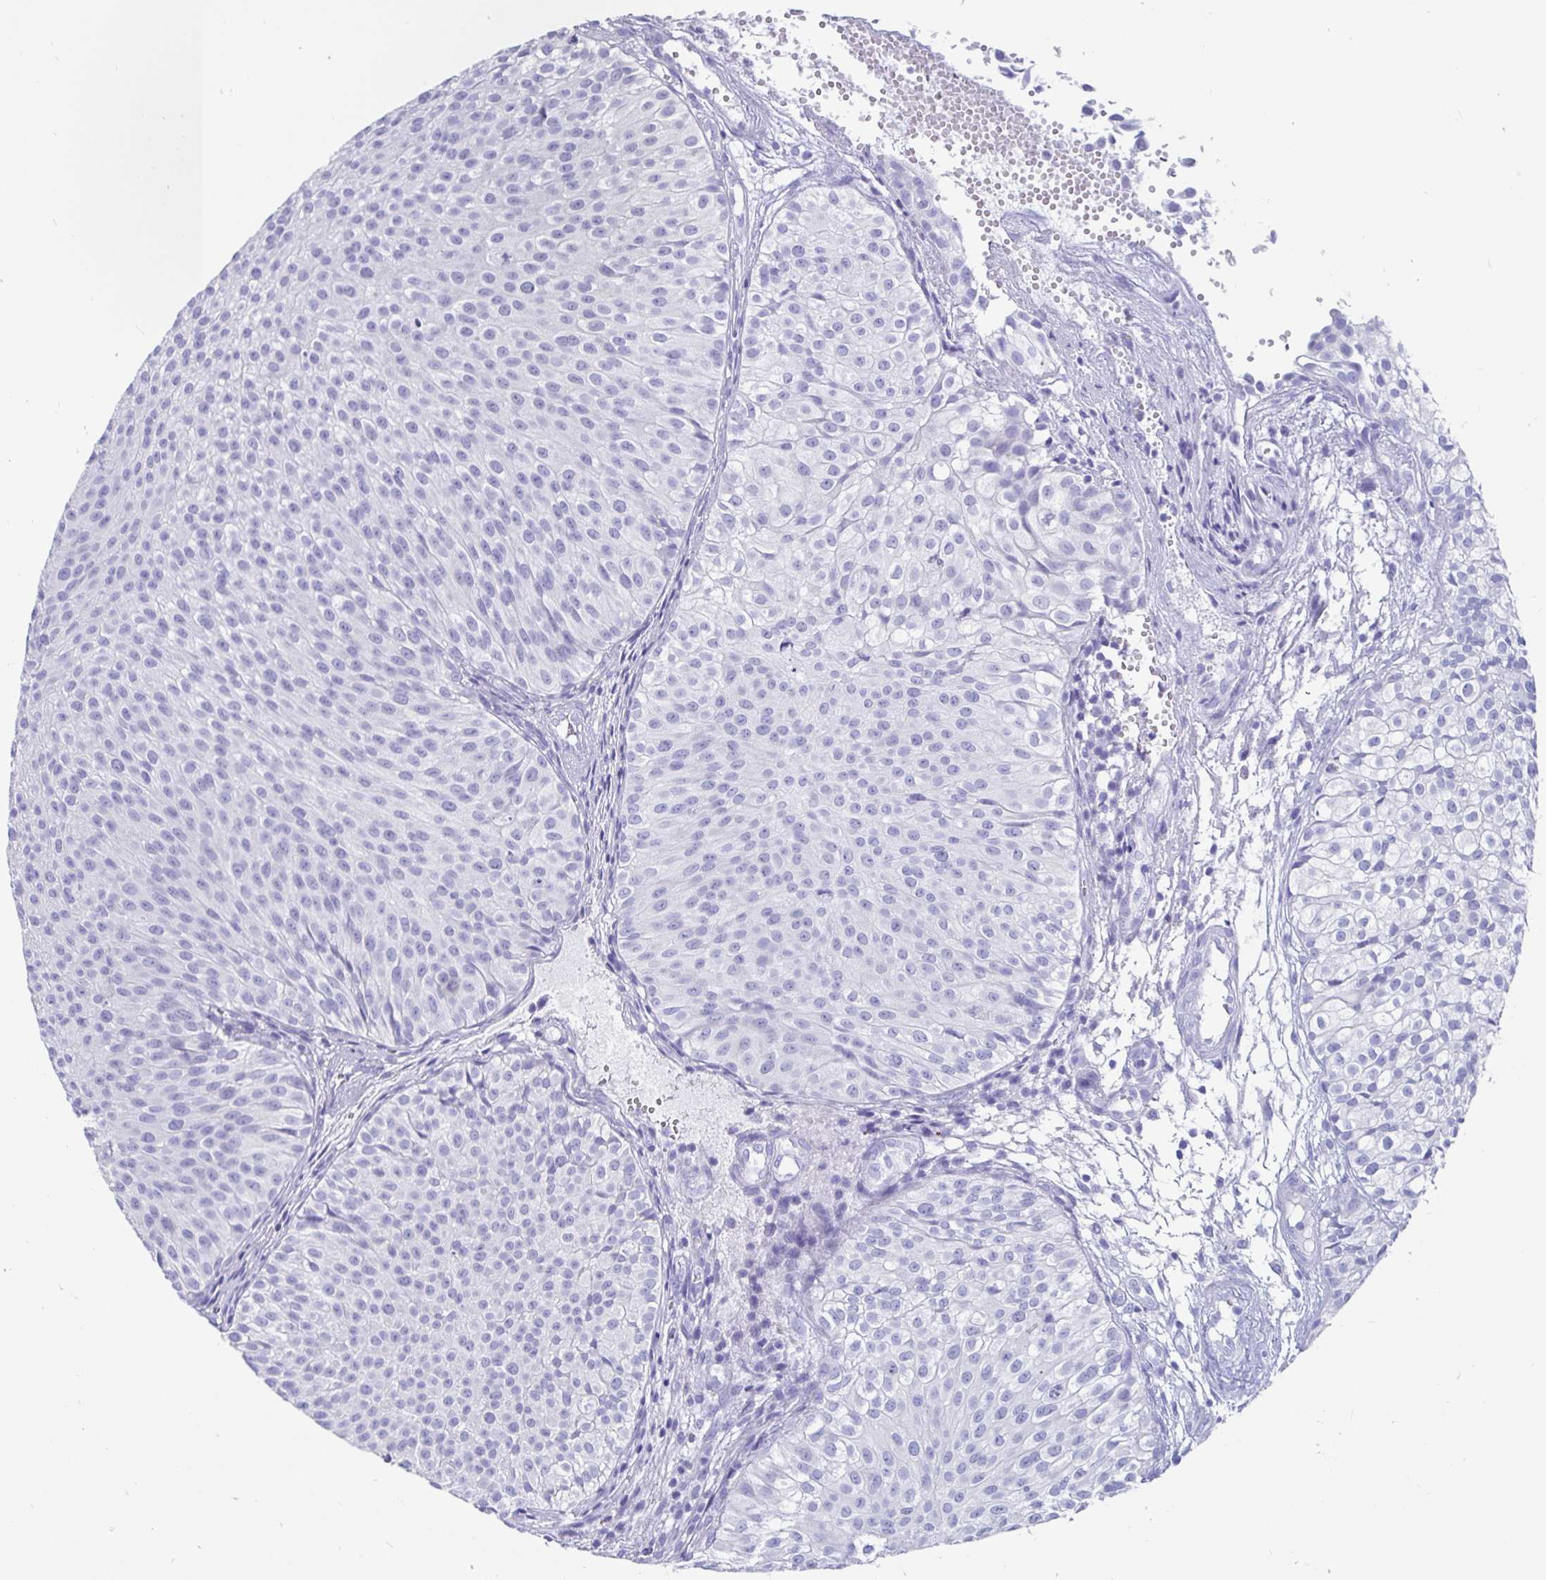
{"staining": {"intensity": "negative", "quantity": "none", "location": "none"}, "tissue": "urothelial cancer", "cell_type": "Tumor cells", "image_type": "cancer", "snomed": [{"axis": "morphology", "description": "Urothelial carcinoma, Low grade"}, {"axis": "topography", "description": "Urinary bladder"}], "caption": "An image of human low-grade urothelial carcinoma is negative for staining in tumor cells.", "gene": "ZPBP2", "patient": {"sex": "male", "age": 70}}